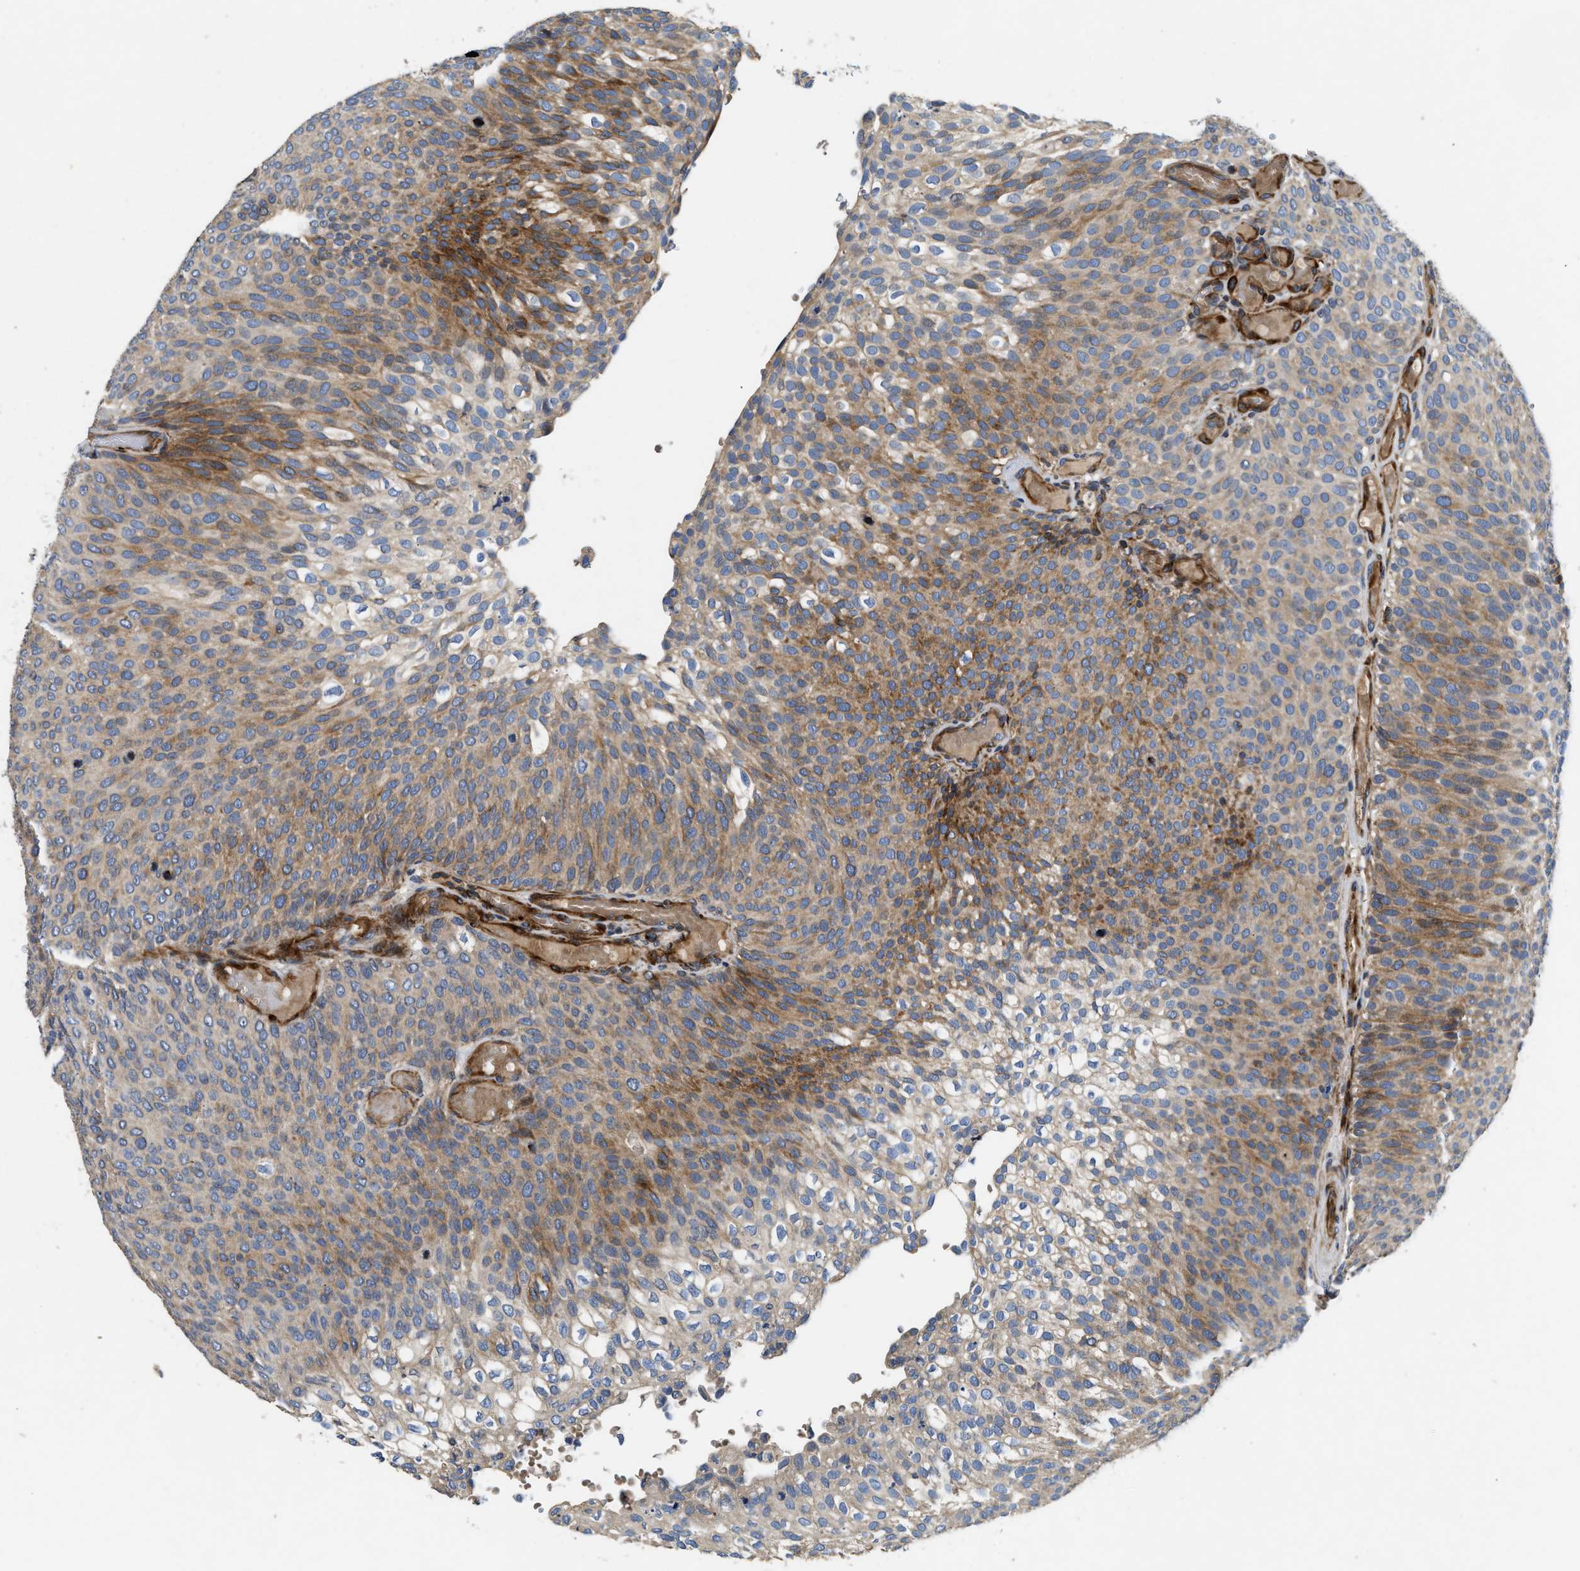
{"staining": {"intensity": "moderate", "quantity": ">75%", "location": "cytoplasmic/membranous"}, "tissue": "urothelial cancer", "cell_type": "Tumor cells", "image_type": "cancer", "snomed": [{"axis": "morphology", "description": "Urothelial carcinoma, Low grade"}, {"axis": "topography", "description": "Urinary bladder"}], "caption": "IHC staining of urothelial carcinoma (low-grade), which shows medium levels of moderate cytoplasmic/membranous expression in approximately >75% of tumor cells indicating moderate cytoplasmic/membranous protein staining. The staining was performed using DAB (brown) for protein detection and nuclei were counterstained in hematoxylin (blue).", "gene": "IL17RC", "patient": {"sex": "male", "age": 78}}